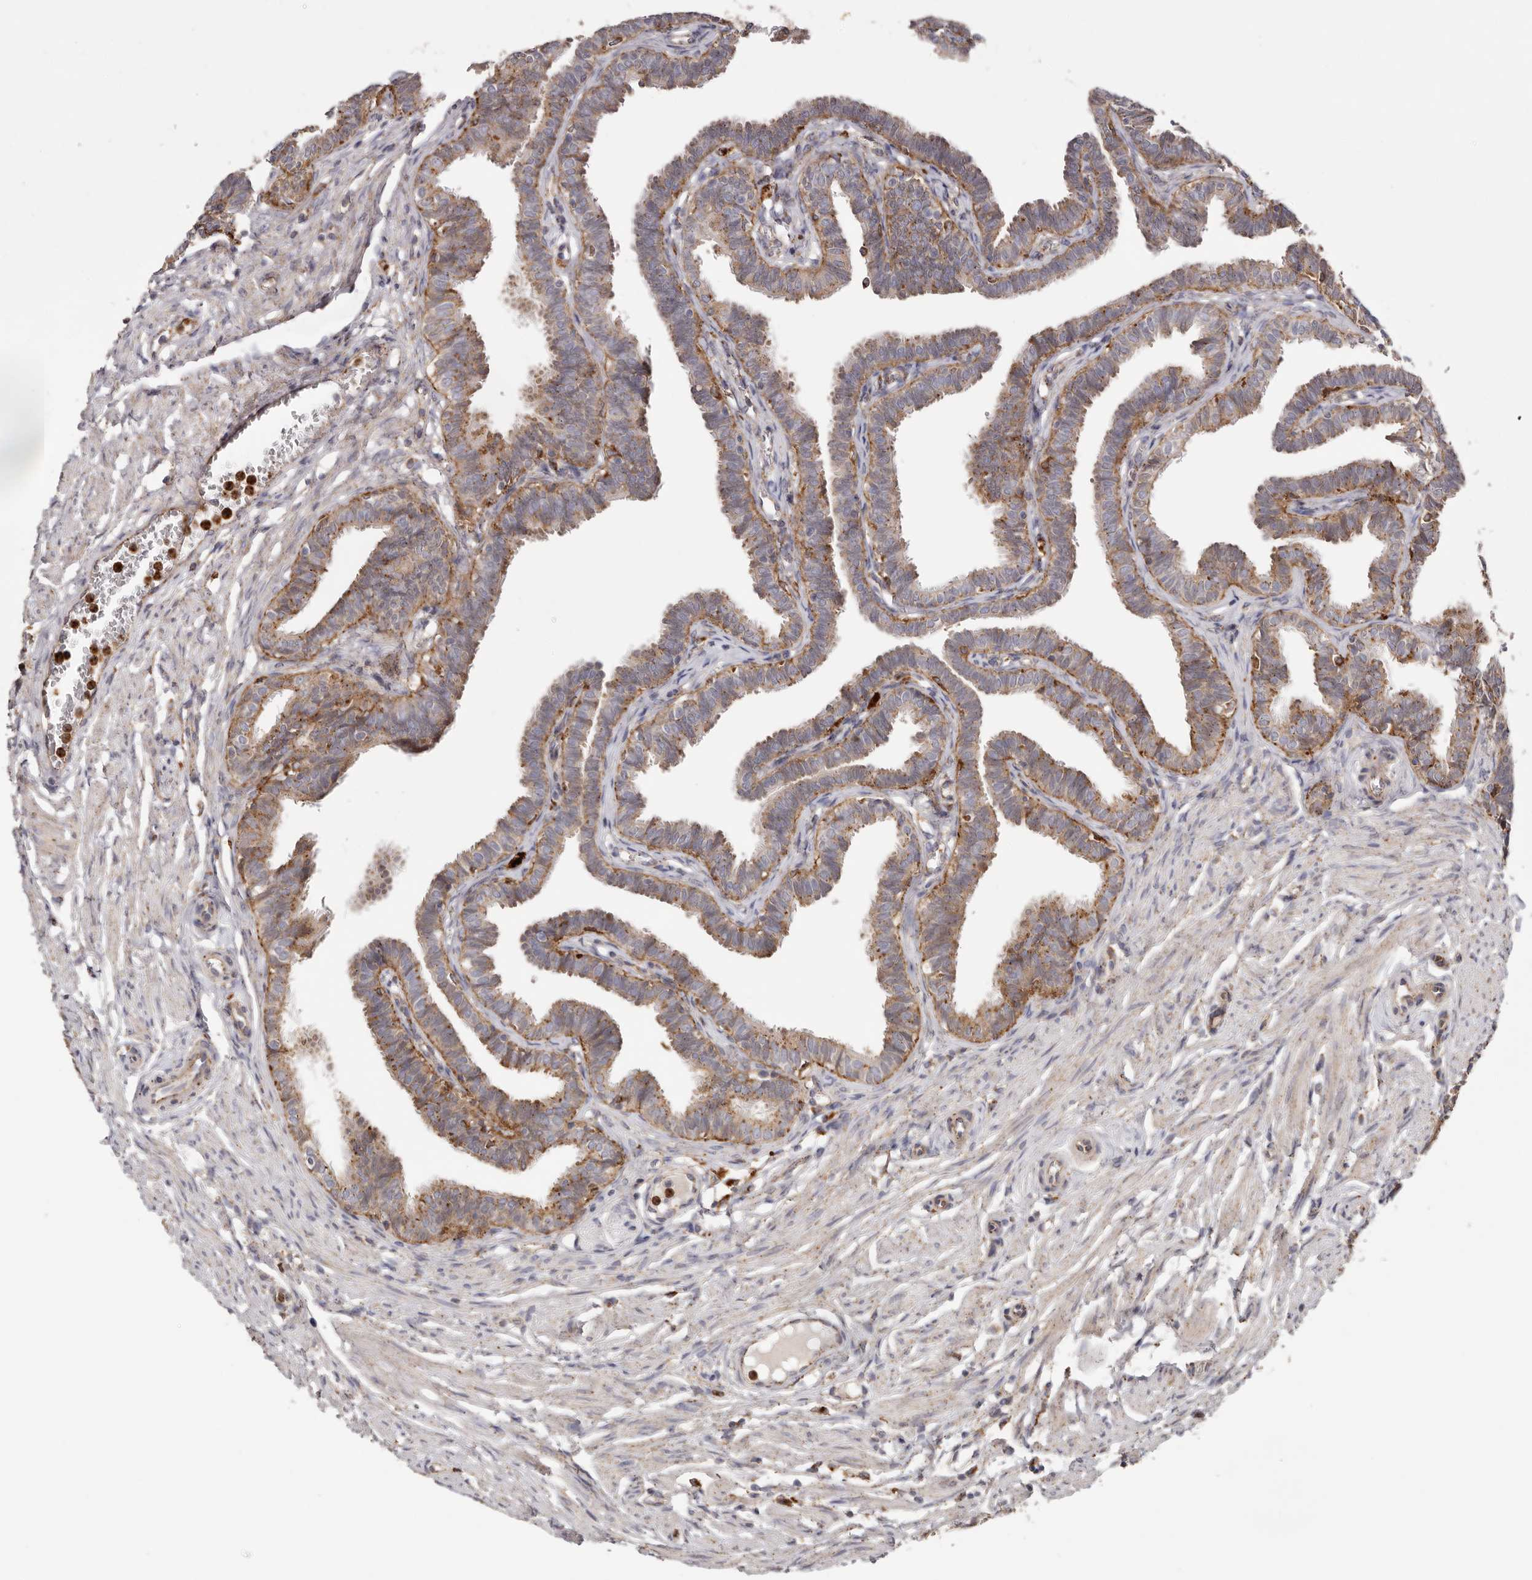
{"staining": {"intensity": "moderate", "quantity": ">75%", "location": "cytoplasmic/membranous"}, "tissue": "fallopian tube", "cell_type": "Glandular cells", "image_type": "normal", "snomed": [{"axis": "morphology", "description": "Normal tissue, NOS"}, {"axis": "topography", "description": "Fallopian tube"}, {"axis": "topography", "description": "Ovary"}], "caption": "Fallopian tube stained with immunohistochemistry shows moderate cytoplasmic/membranous positivity in about >75% of glandular cells. The staining is performed using DAB brown chromogen to label protein expression. The nuclei are counter-stained blue using hematoxylin.", "gene": "GRN", "patient": {"sex": "female", "age": 23}}